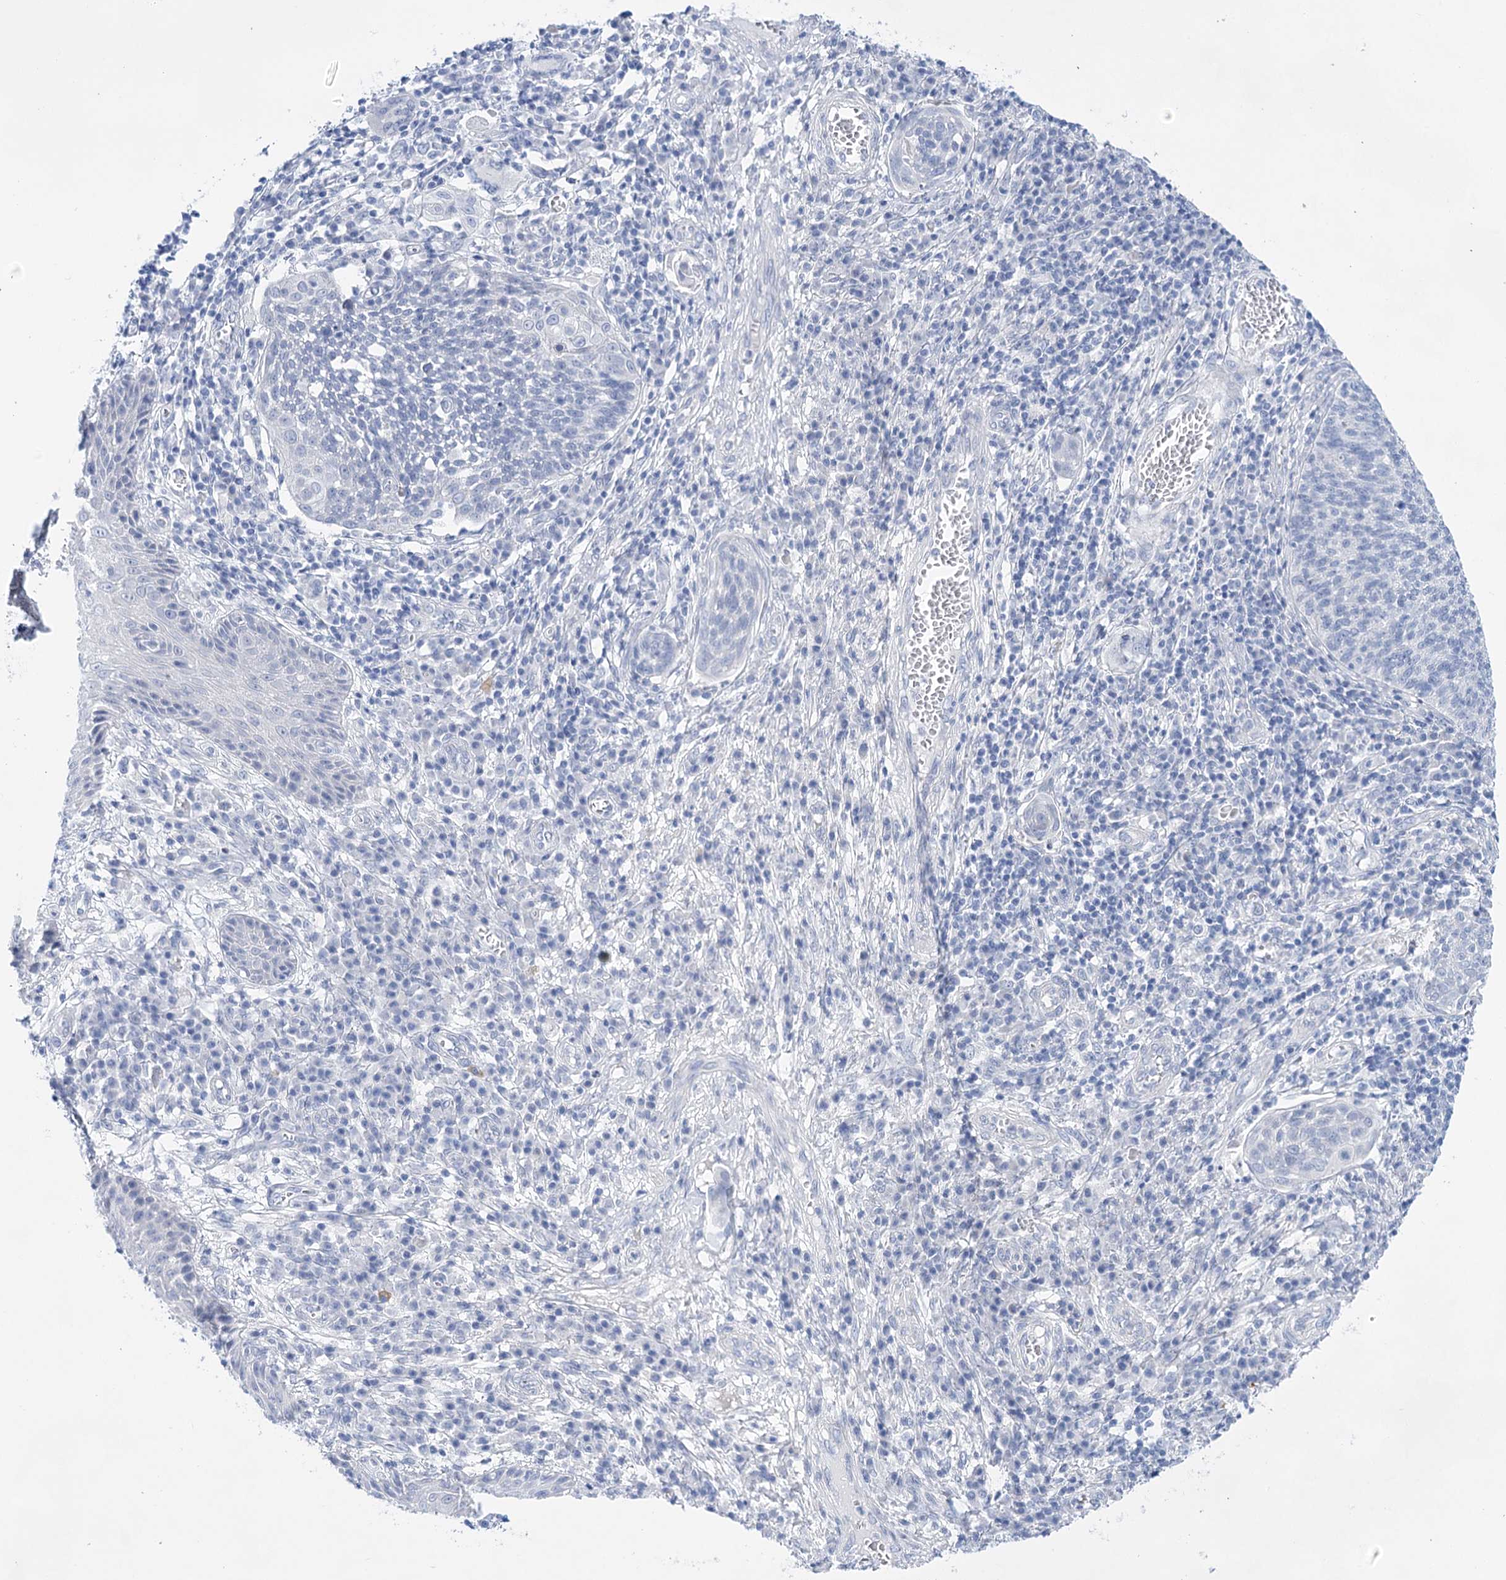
{"staining": {"intensity": "negative", "quantity": "none", "location": "none"}, "tissue": "cervical cancer", "cell_type": "Tumor cells", "image_type": "cancer", "snomed": [{"axis": "morphology", "description": "Squamous cell carcinoma, NOS"}, {"axis": "topography", "description": "Cervix"}], "caption": "Squamous cell carcinoma (cervical) stained for a protein using IHC exhibits no positivity tumor cells.", "gene": "LALBA", "patient": {"sex": "female", "age": 34}}